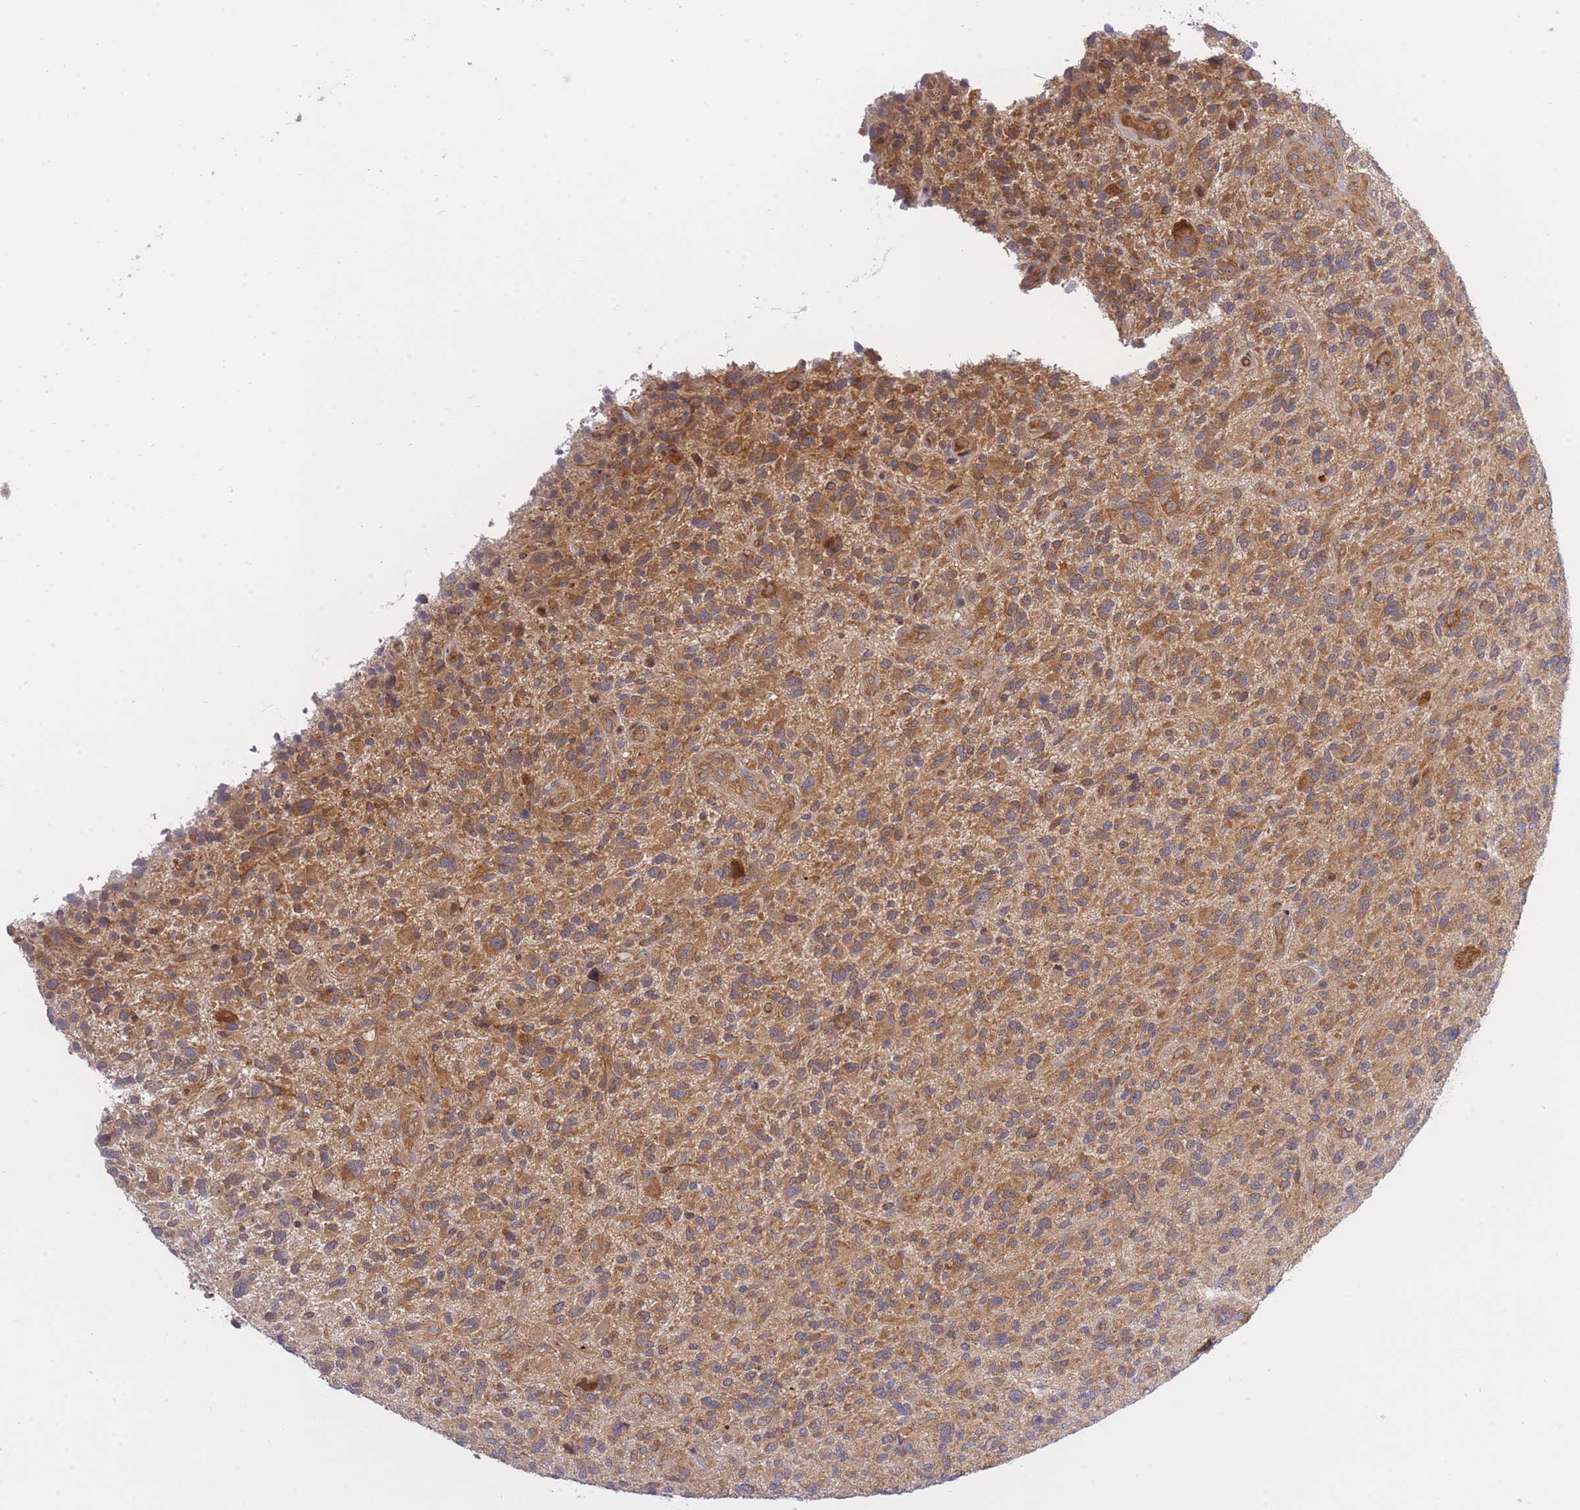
{"staining": {"intensity": "moderate", "quantity": "25%-75%", "location": "cytoplasmic/membranous"}, "tissue": "glioma", "cell_type": "Tumor cells", "image_type": "cancer", "snomed": [{"axis": "morphology", "description": "Glioma, malignant, High grade"}, {"axis": "topography", "description": "Brain"}], "caption": "The histopathology image demonstrates immunohistochemical staining of glioma. There is moderate cytoplasmic/membranous positivity is seen in approximately 25%-75% of tumor cells.", "gene": "EIF2B2", "patient": {"sex": "male", "age": 47}}